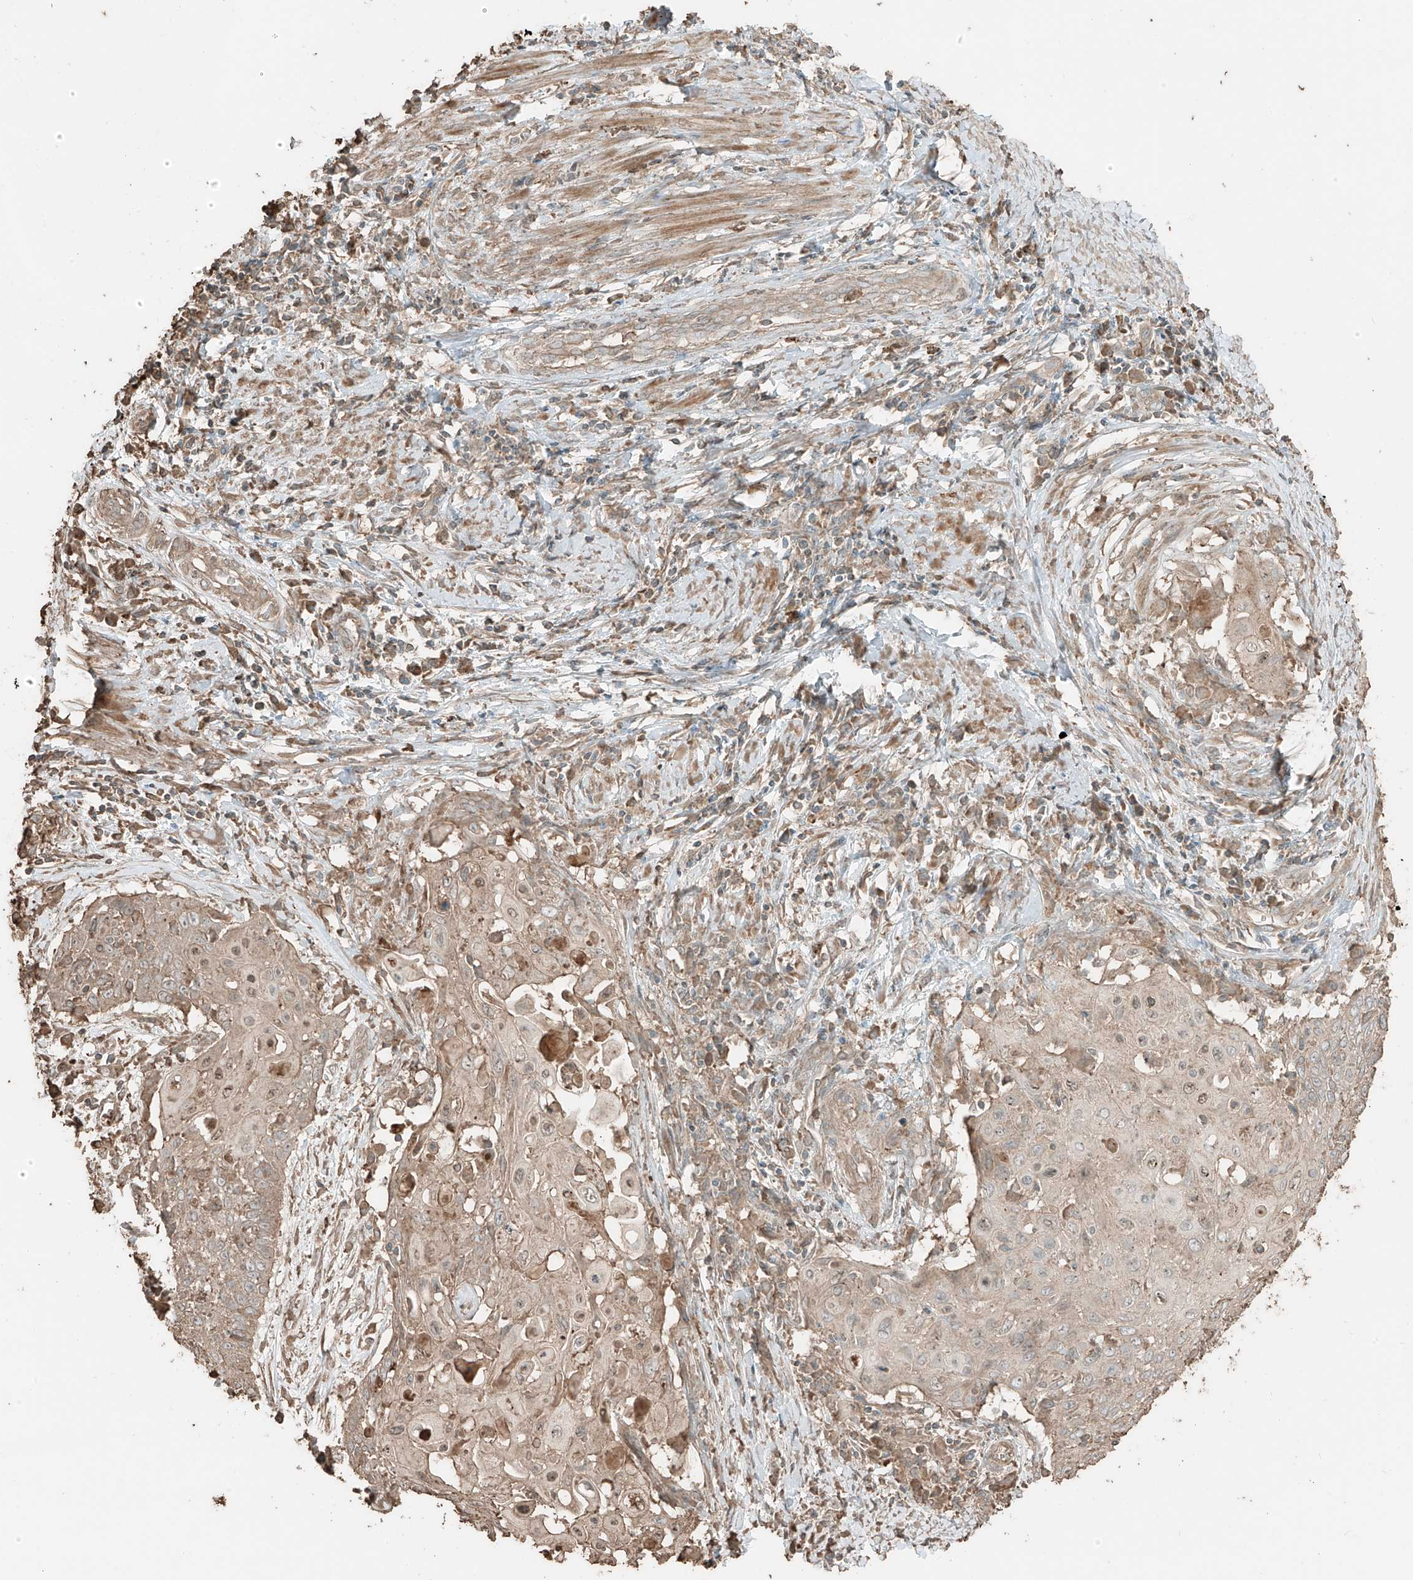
{"staining": {"intensity": "weak", "quantity": "<25%", "location": "cytoplasmic/membranous"}, "tissue": "cervical cancer", "cell_type": "Tumor cells", "image_type": "cancer", "snomed": [{"axis": "morphology", "description": "Squamous cell carcinoma, NOS"}, {"axis": "topography", "description": "Cervix"}], "caption": "Cervical squamous cell carcinoma was stained to show a protein in brown. There is no significant positivity in tumor cells. (DAB (3,3'-diaminobenzidine) IHC, high magnification).", "gene": "RFTN2", "patient": {"sex": "female", "age": 39}}